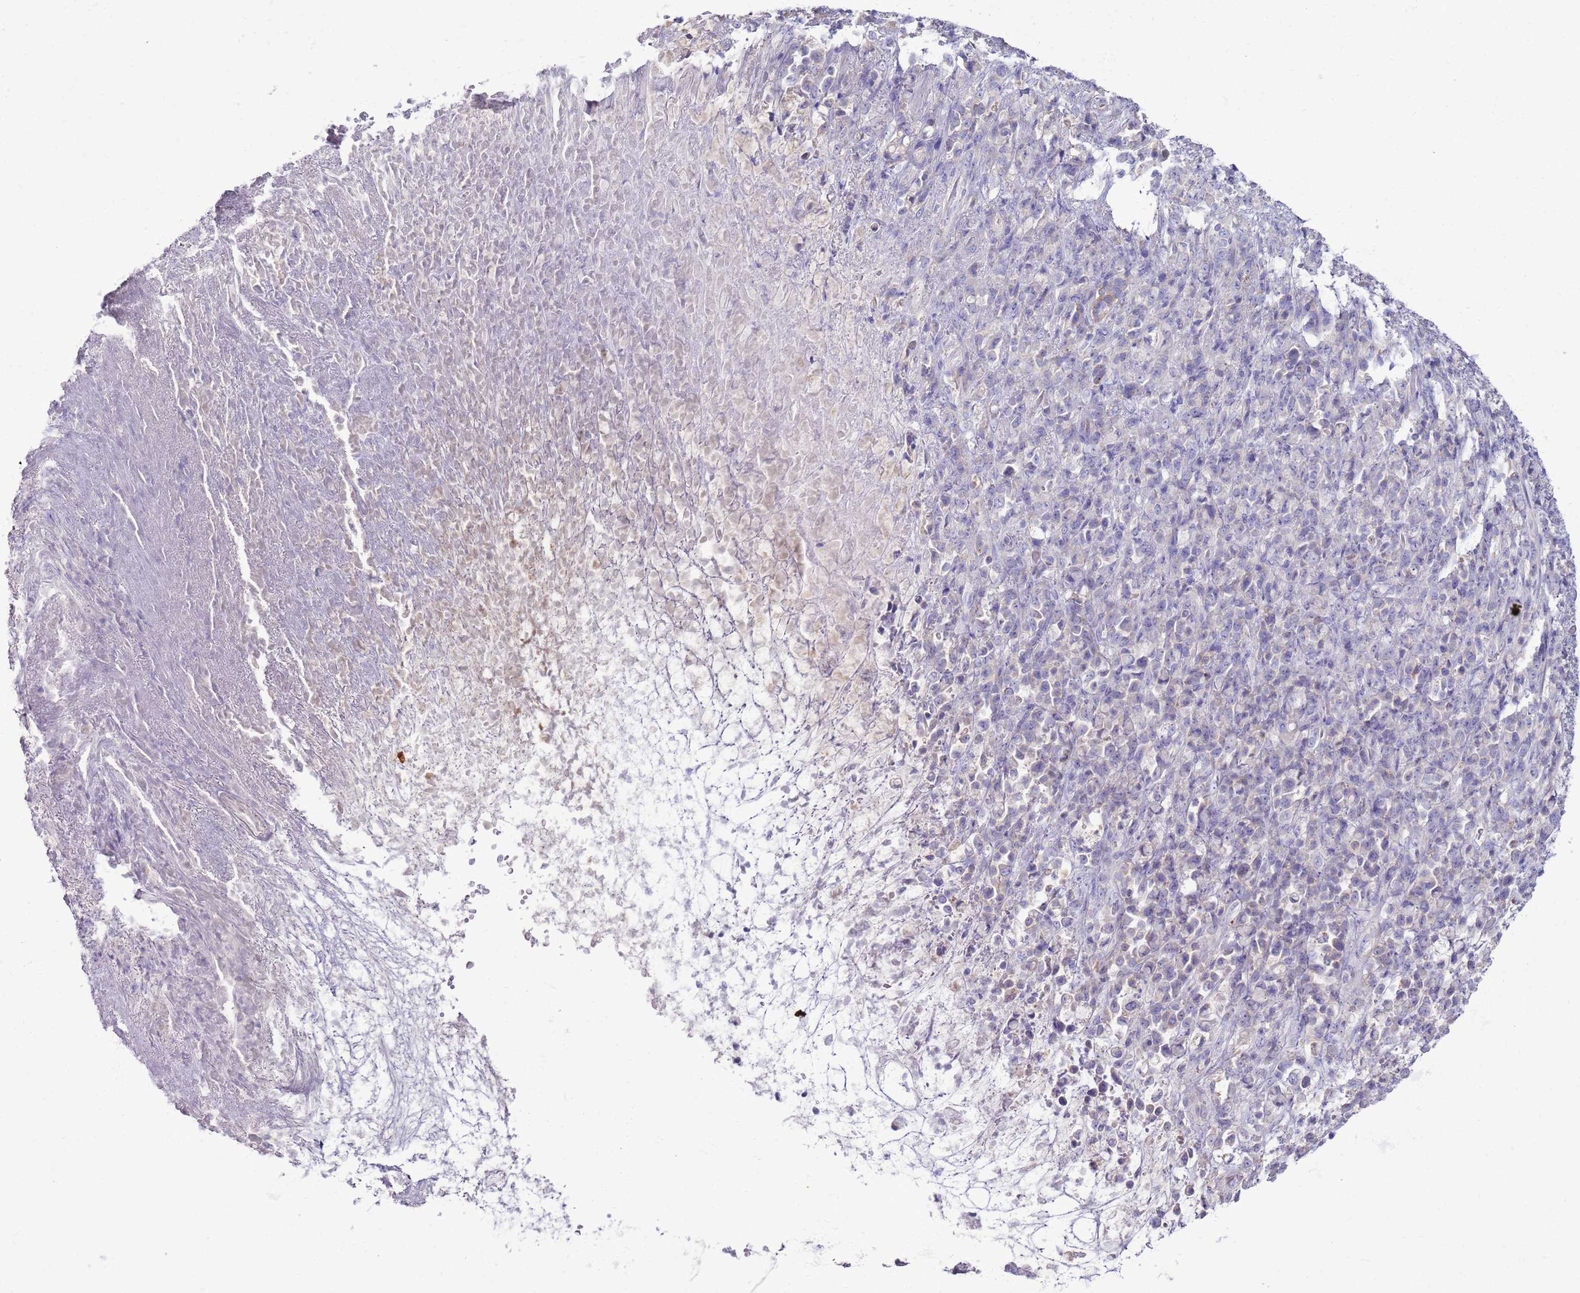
{"staining": {"intensity": "negative", "quantity": "none", "location": "none"}, "tissue": "stomach cancer", "cell_type": "Tumor cells", "image_type": "cancer", "snomed": [{"axis": "morphology", "description": "Normal tissue, NOS"}, {"axis": "morphology", "description": "Adenocarcinoma, NOS"}, {"axis": "topography", "description": "Stomach"}], "caption": "Adenocarcinoma (stomach) was stained to show a protein in brown. There is no significant staining in tumor cells. The staining is performed using DAB (3,3'-diaminobenzidine) brown chromogen with nuclei counter-stained in using hematoxylin.", "gene": "TRAPPC4", "patient": {"sex": "female", "age": 79}}